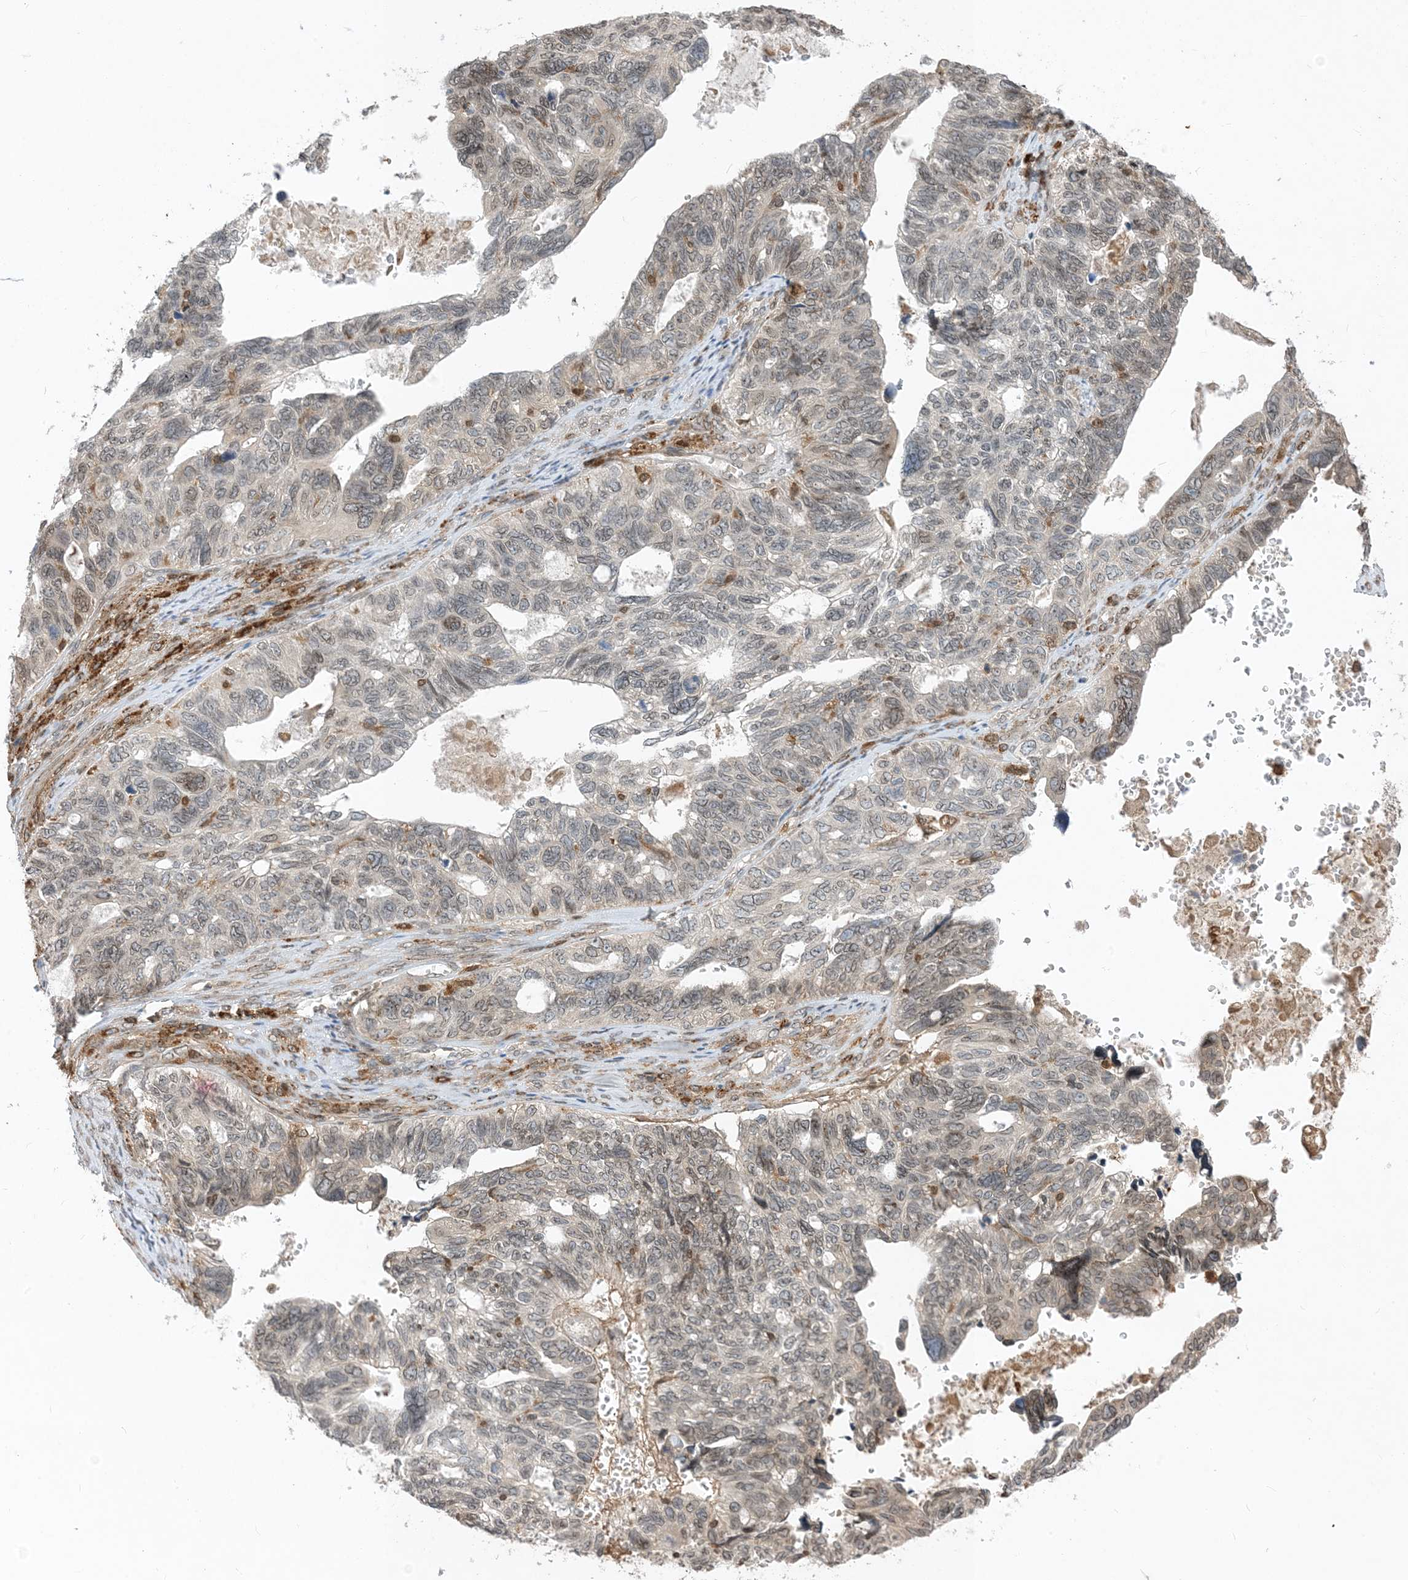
{"staining": {"intensity": "negative", "quantity": "none", "location": "none"}, "tissue": "ovarian cancer", "cell_type": "Tumor cells", "image_type": "cancer", "snomed": [{"axis": "morphology", "description": "Cystadenocarcinoma, serous, NOS"}, {"axis": "topography", "description": "Ovary"}], "caption": "The immunohistochemistry (IHC) photomicrograph has no significant staining in tumor cells of serous cystadenocarcinoma (ovarian) tissue.", "gene": "NAGK", "patient": {"sex": "female", "age": 79}}